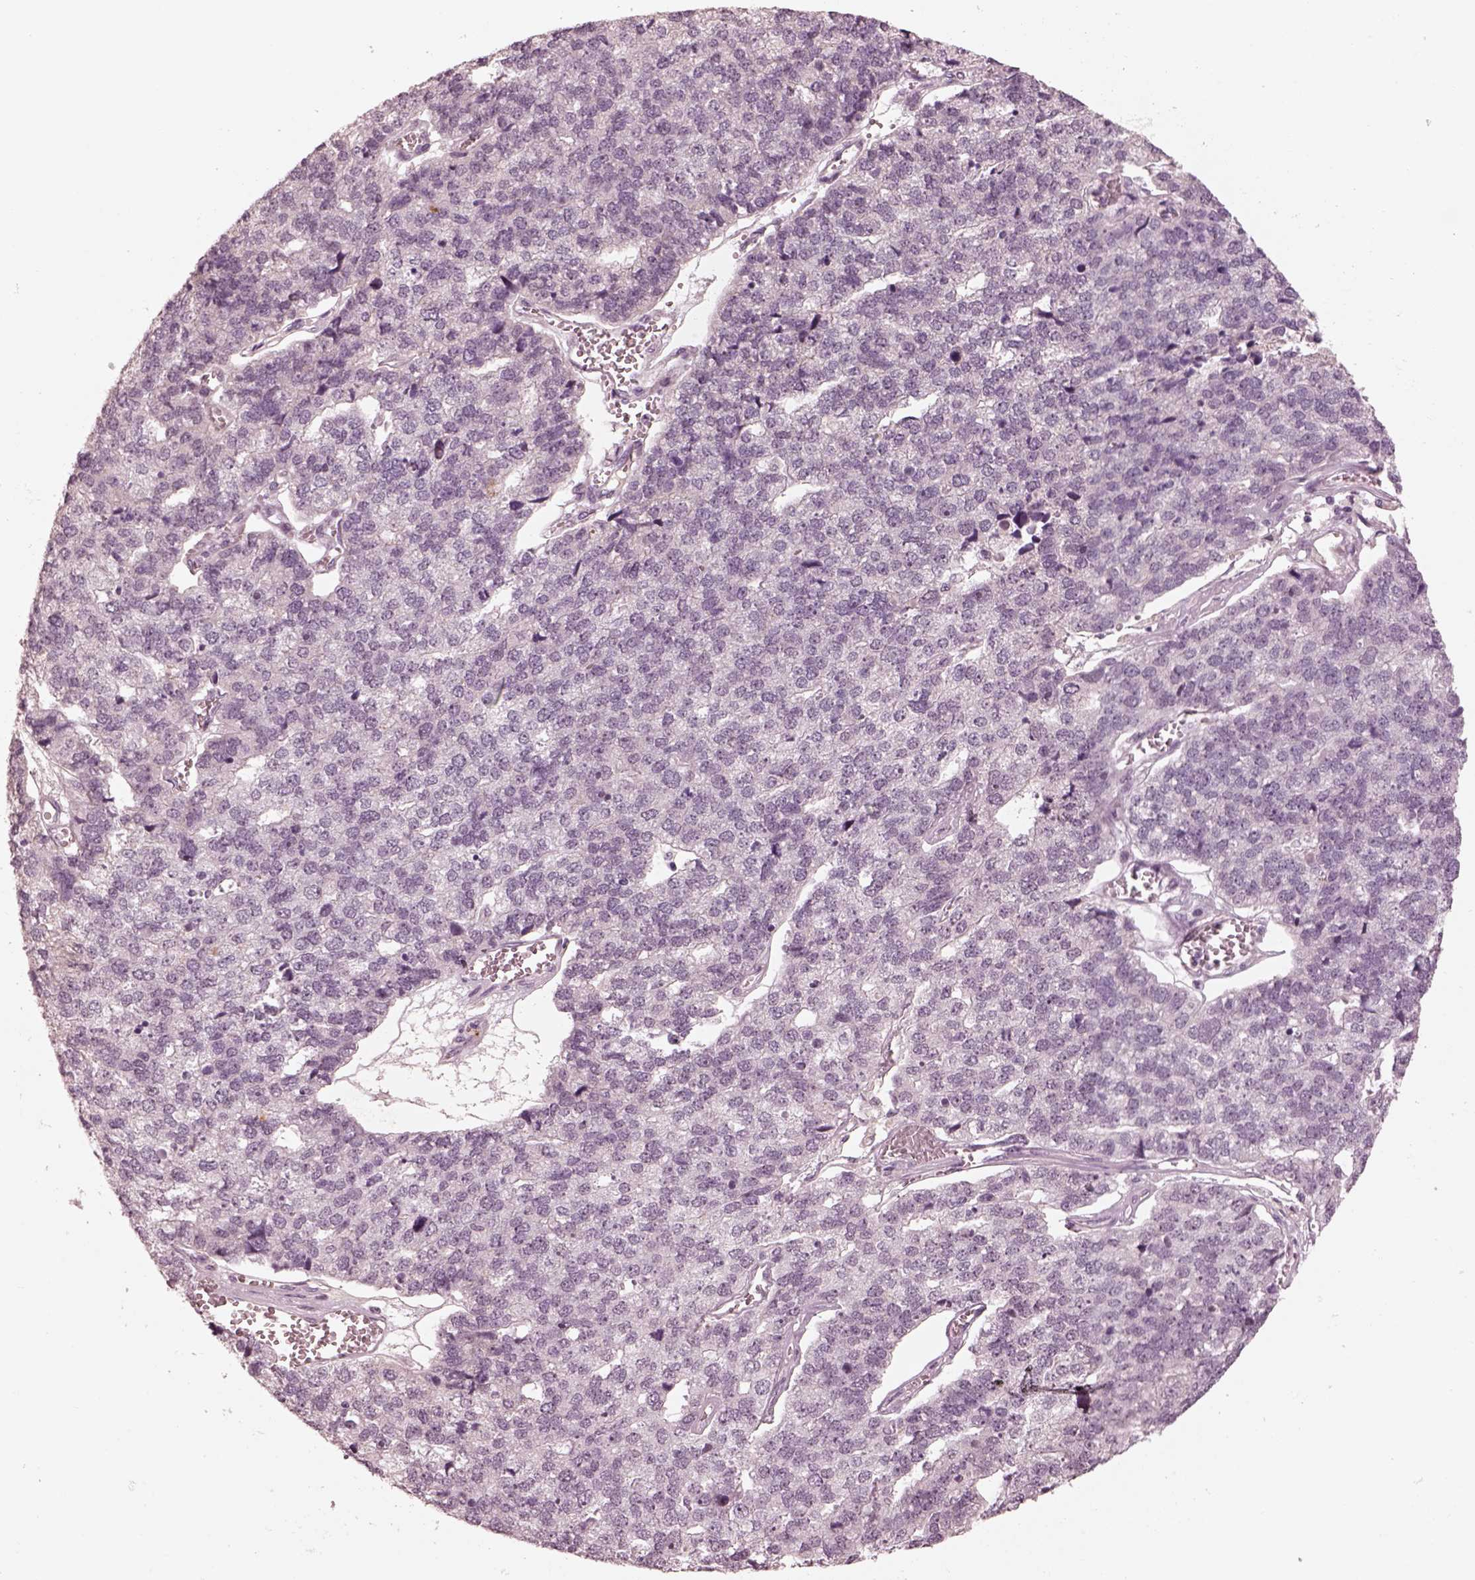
{"staining": {"intensity": "negative", "quantity": "none", "location": "none"}, "tissue": "stomach cancer", "cell_type": "Tumor cells", "image_type": "cancer", "snomed": [{"axis": "morphology", "description": "Adenocarcinoma, NOS"}, {"axis": "topography", "description": "Stomach"}], "caption": "Stomach cancer (adenocarcinoma) was stained to show a protein in brown. There is no significant positivity in tumor cells.", "gene": "KCNA2", "patient": {"sex": "male", "age": 69}}